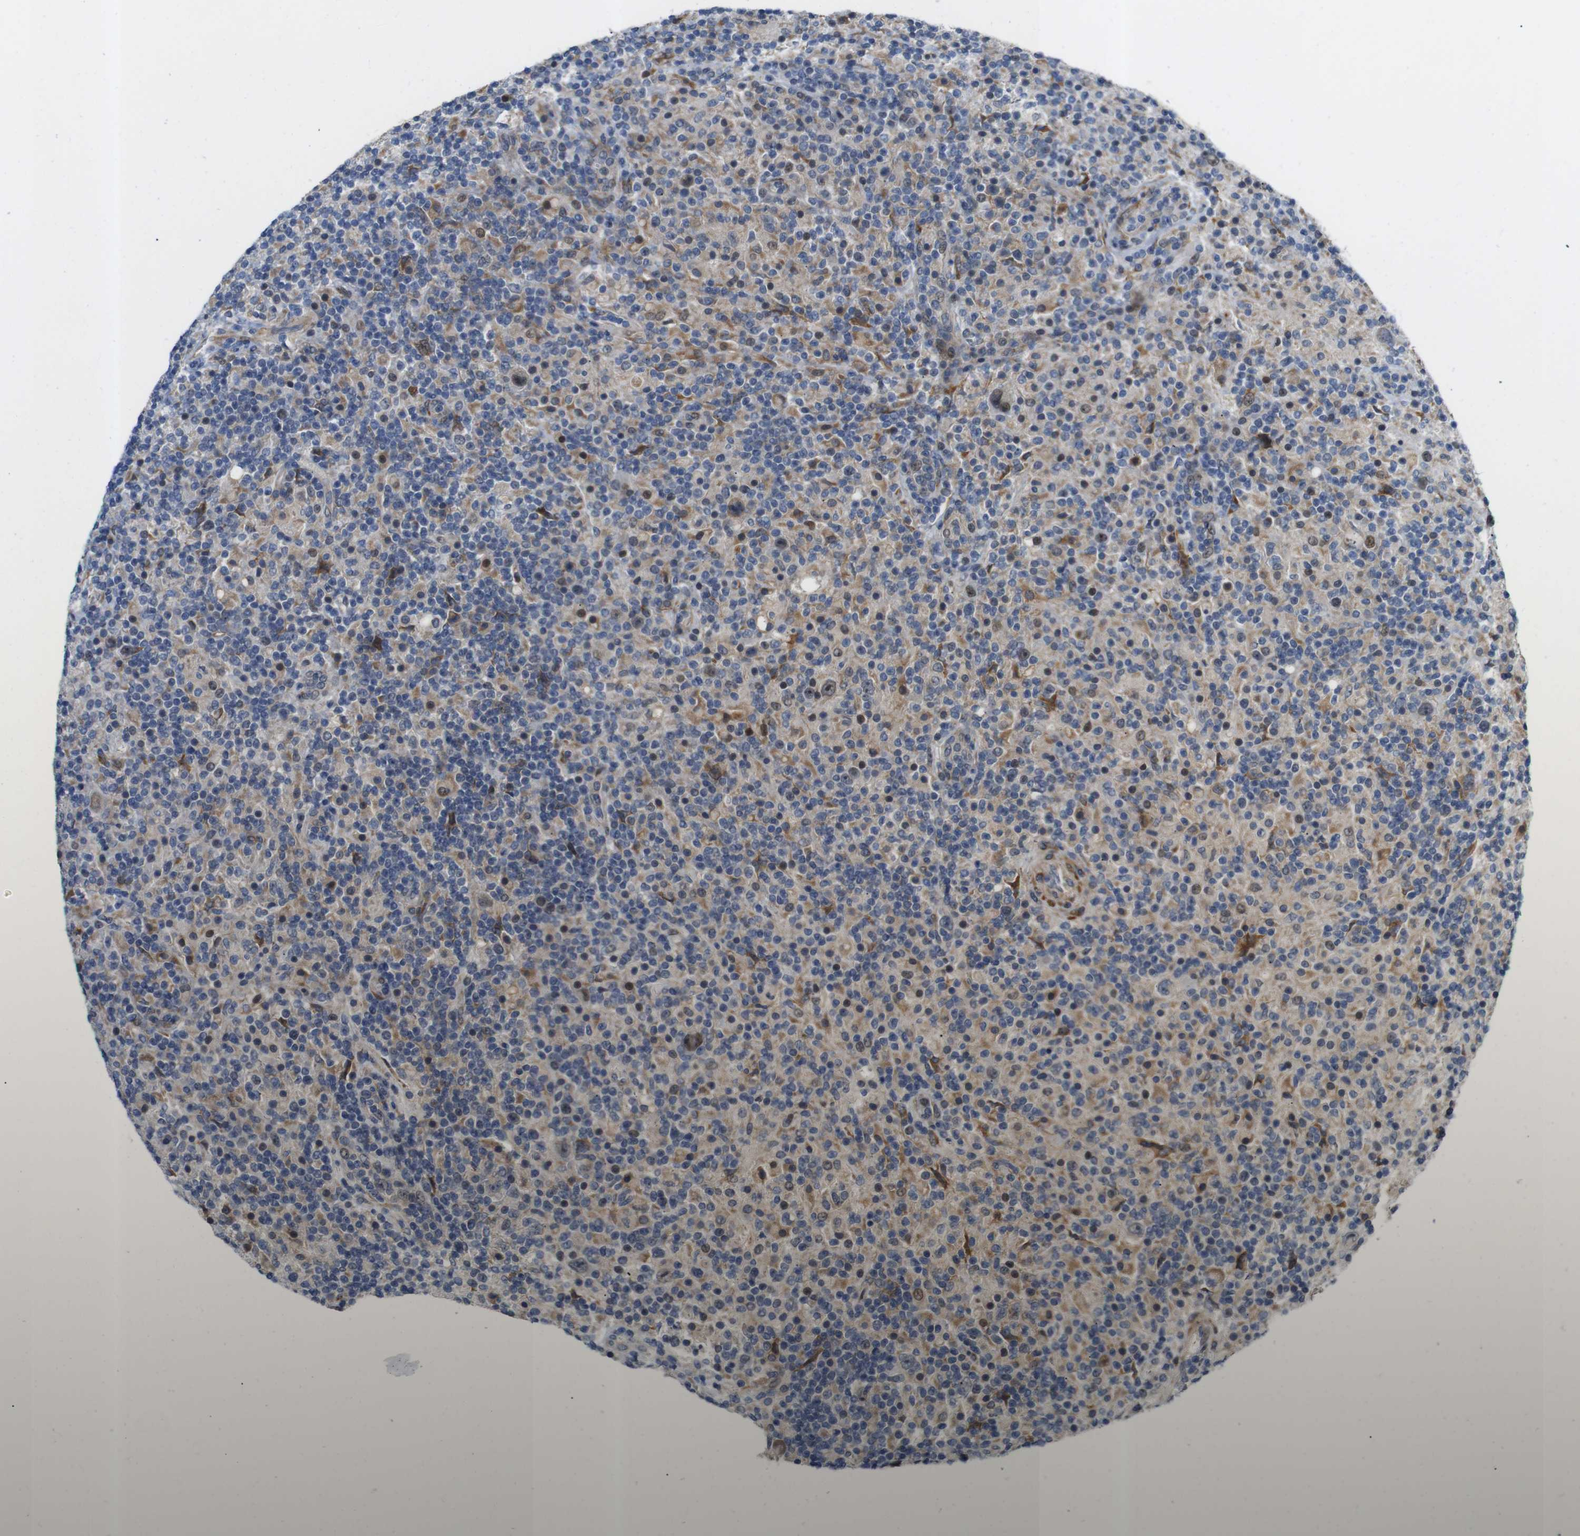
{"staining": {"intensity": "weak", "quantity": "<25%", "location": "cytoplasmic/membranous,nuclear"}, "tissue": "lymphoma", "cell_type": "Tumor cells", "image_type": "cancer", "snomed": [{"axis": "morphology", "description": "Hodgkin's disease, NOS"}, {"axis": "topography", "description": "Lymph node"}], "caption": "A photomicrograph of human Hodgkin's disease is negative for staining in tumor cells.", "gene": "P3H2", "patient": {"sex": "male", "age": 70}}